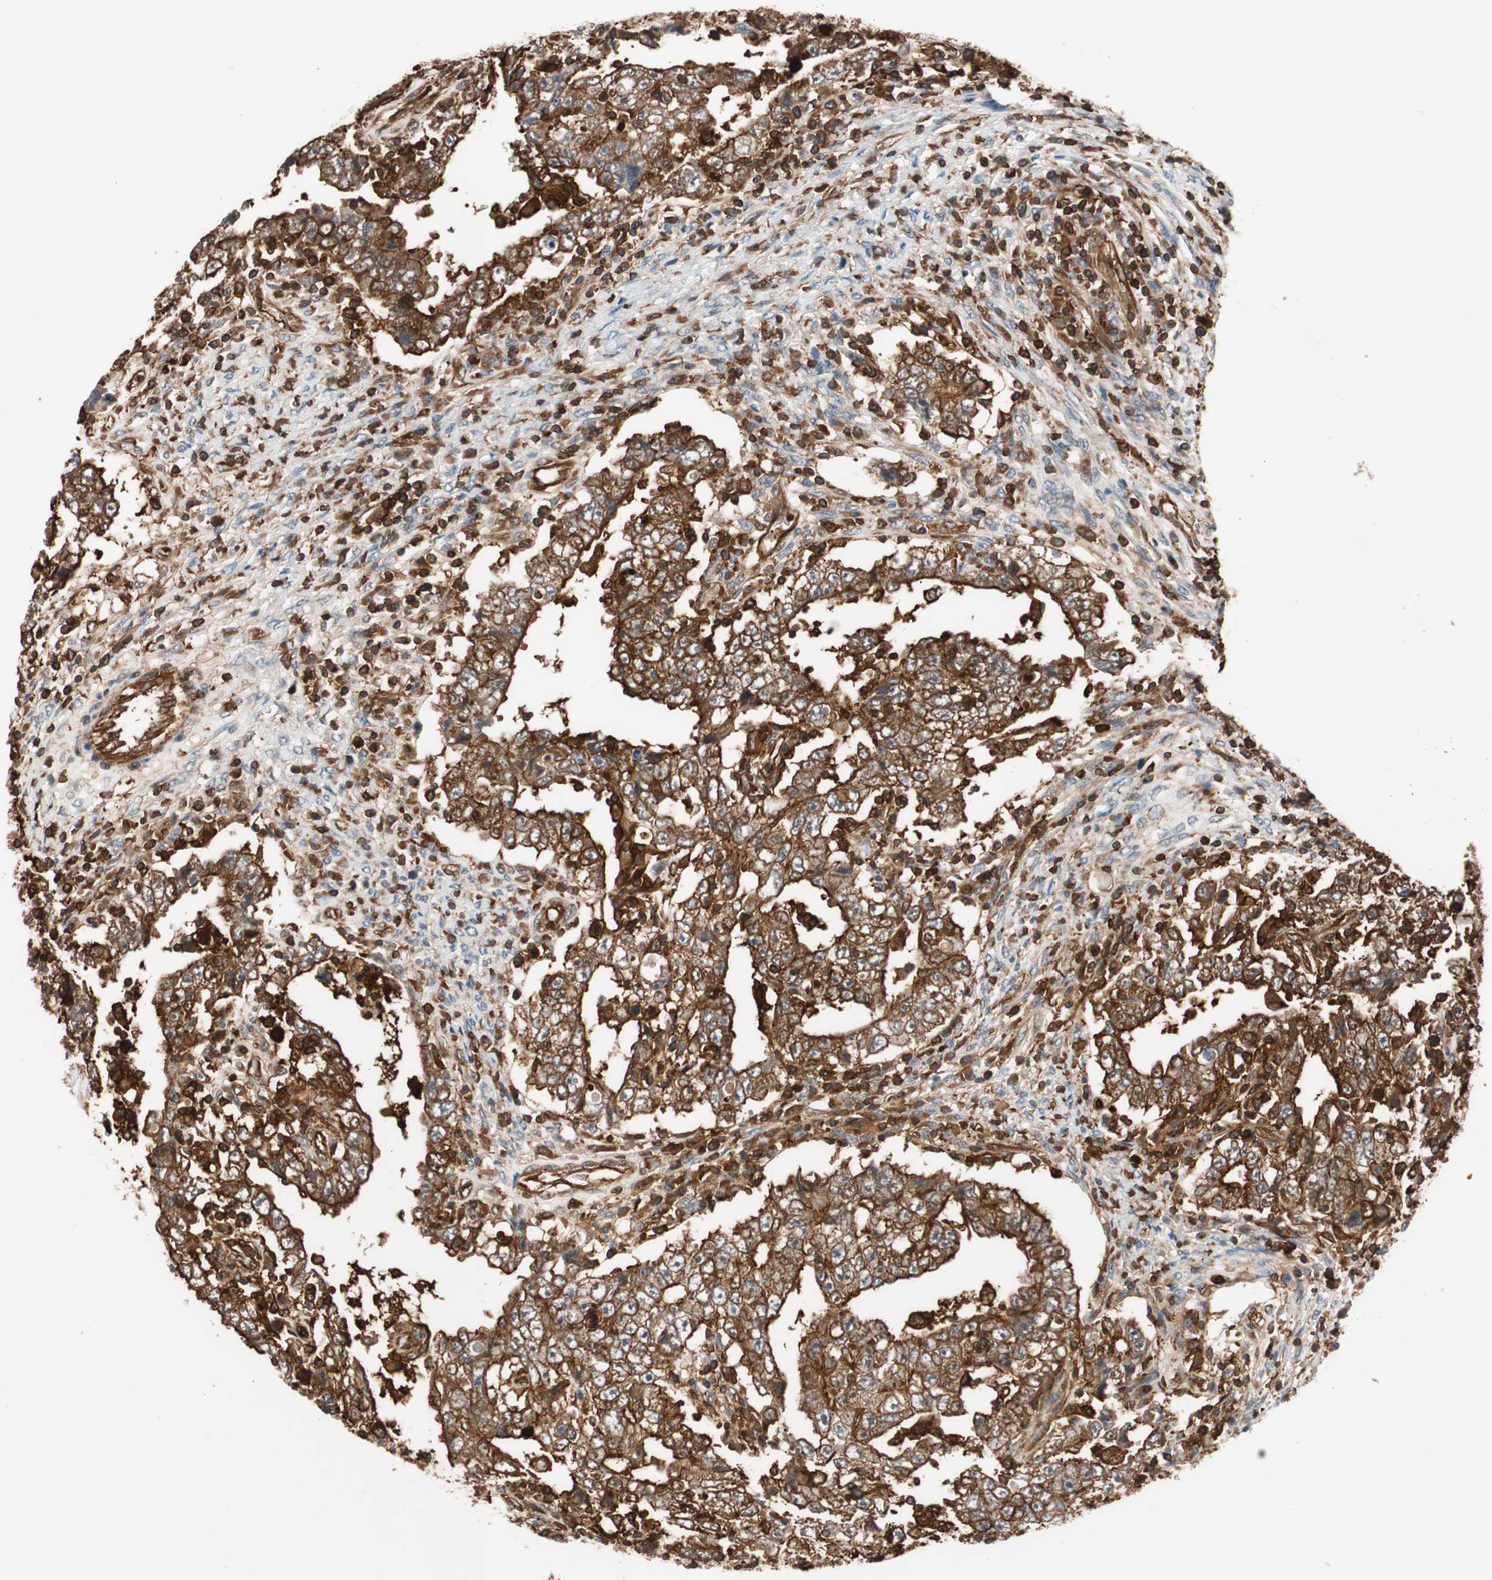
{"staining": {"intensity": "strong", "quantity": ">75%", "location": "cytoplasmic/membranous"}, "tissue": "testis cancer", "cell_type": "Tumor cells", "image_type": "cancer", "snomed": [{"axis": "morphology", "description": "Carcinoma, Embryonal, NOS"}, {"axis": "topography", "description": "Testis"}], "caption": "Protein staining exhibits strong cytoplasmic/membranous expression in approximately >75% of tumor cells in testis cancer (embryonal carcinoma).", "gene": "VASP", "patient": {"sex": "male", "age": 26}}